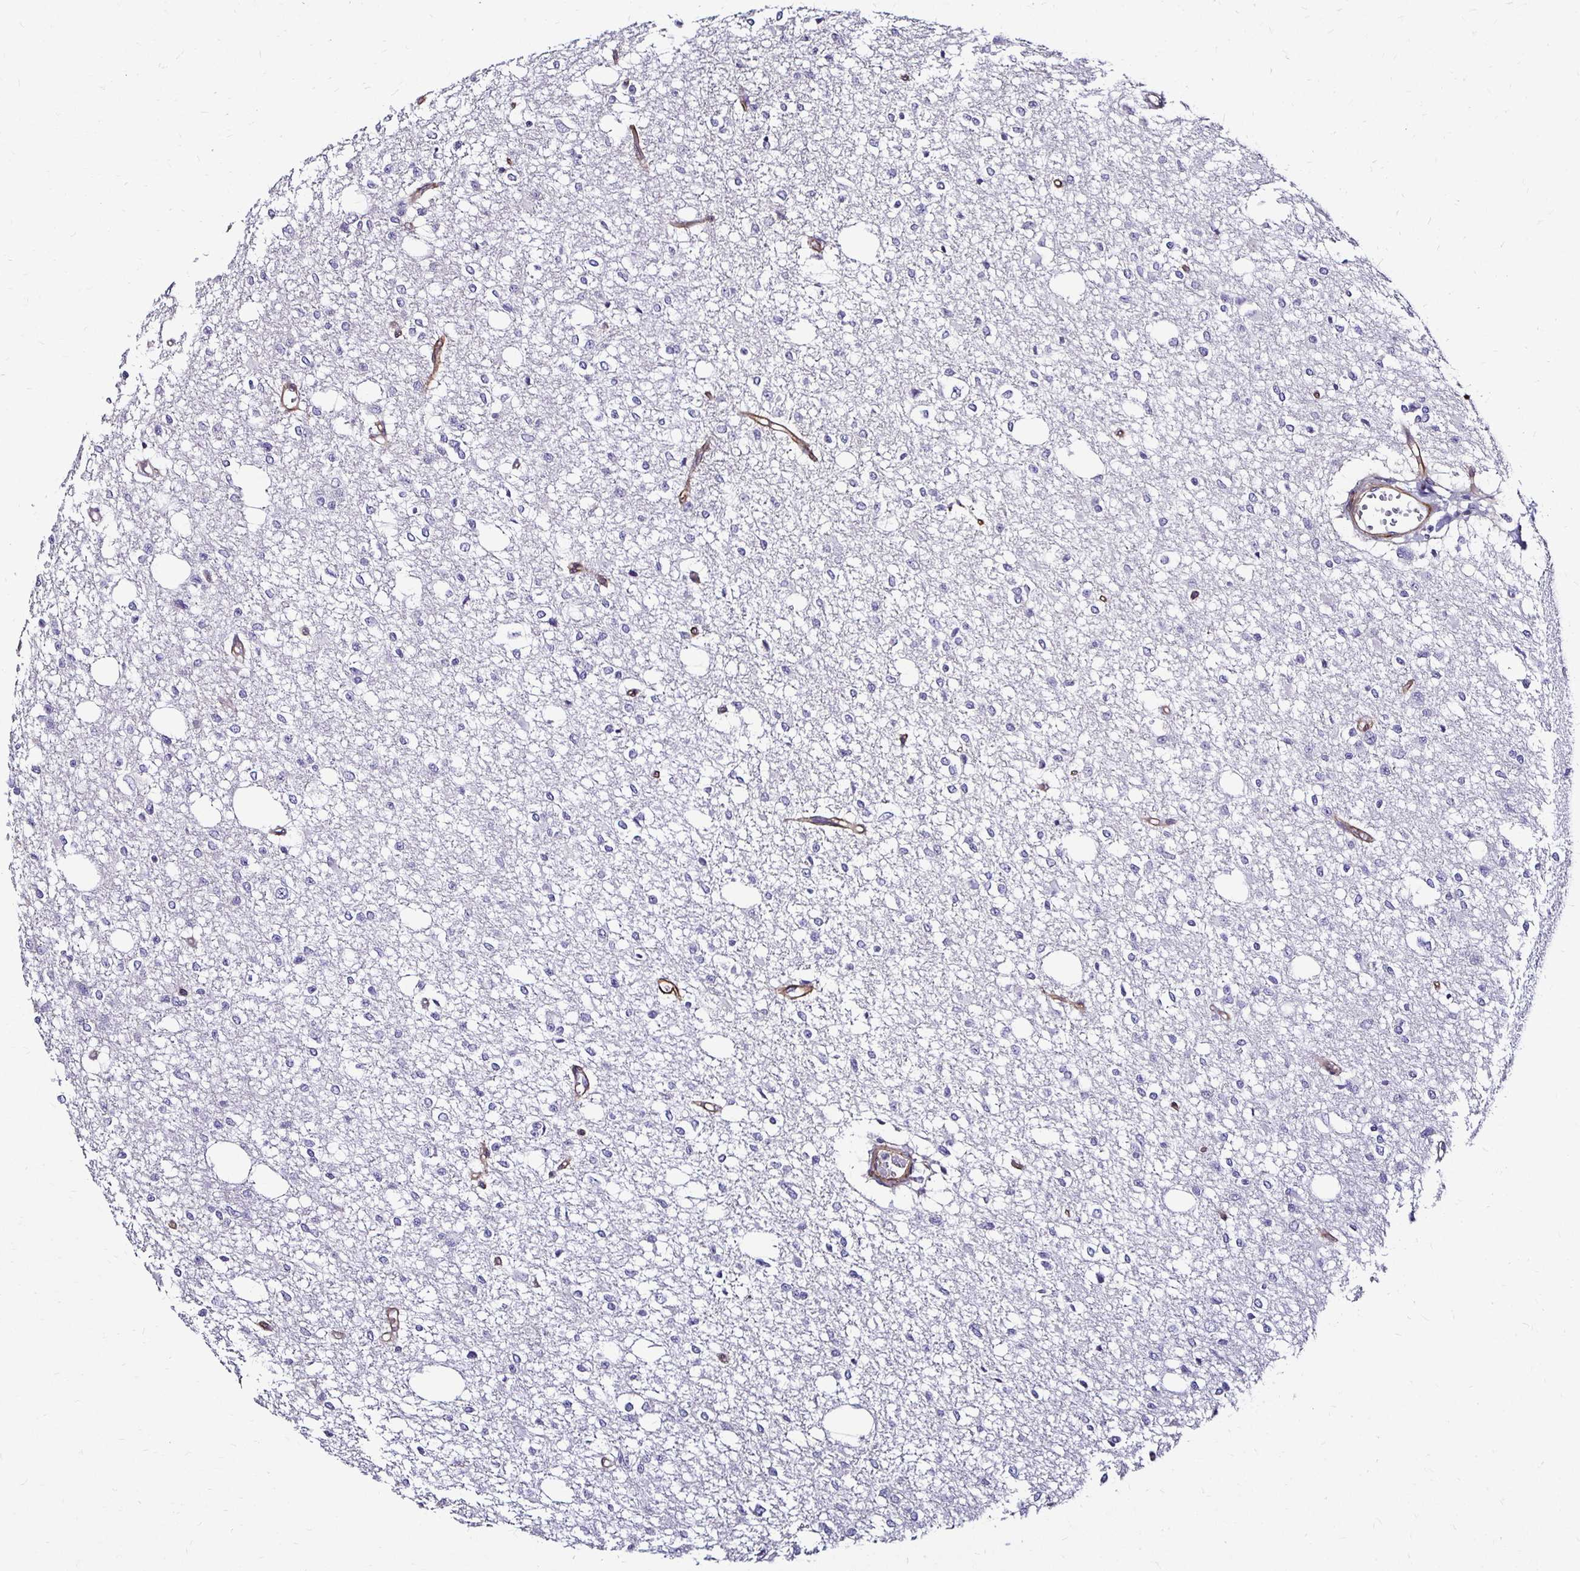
{"staining": {"intensity": "negative", "quantity": "none", "location": "none"}, "tissue": "glioma", "cell_type": "Tumor cells", "image_type": "cancer", "snomed": [{"axis": "morphology", "description": "Glioma, malignant, Low grade"}, {"axis": "topography", "description": "Brain"}], "caption": "An IHC micrograph of glioma is shown. There is no staining in tumor cells of glioma.", "gene": "ITGB1", "patient": {"sex": "male", "age": 26}}